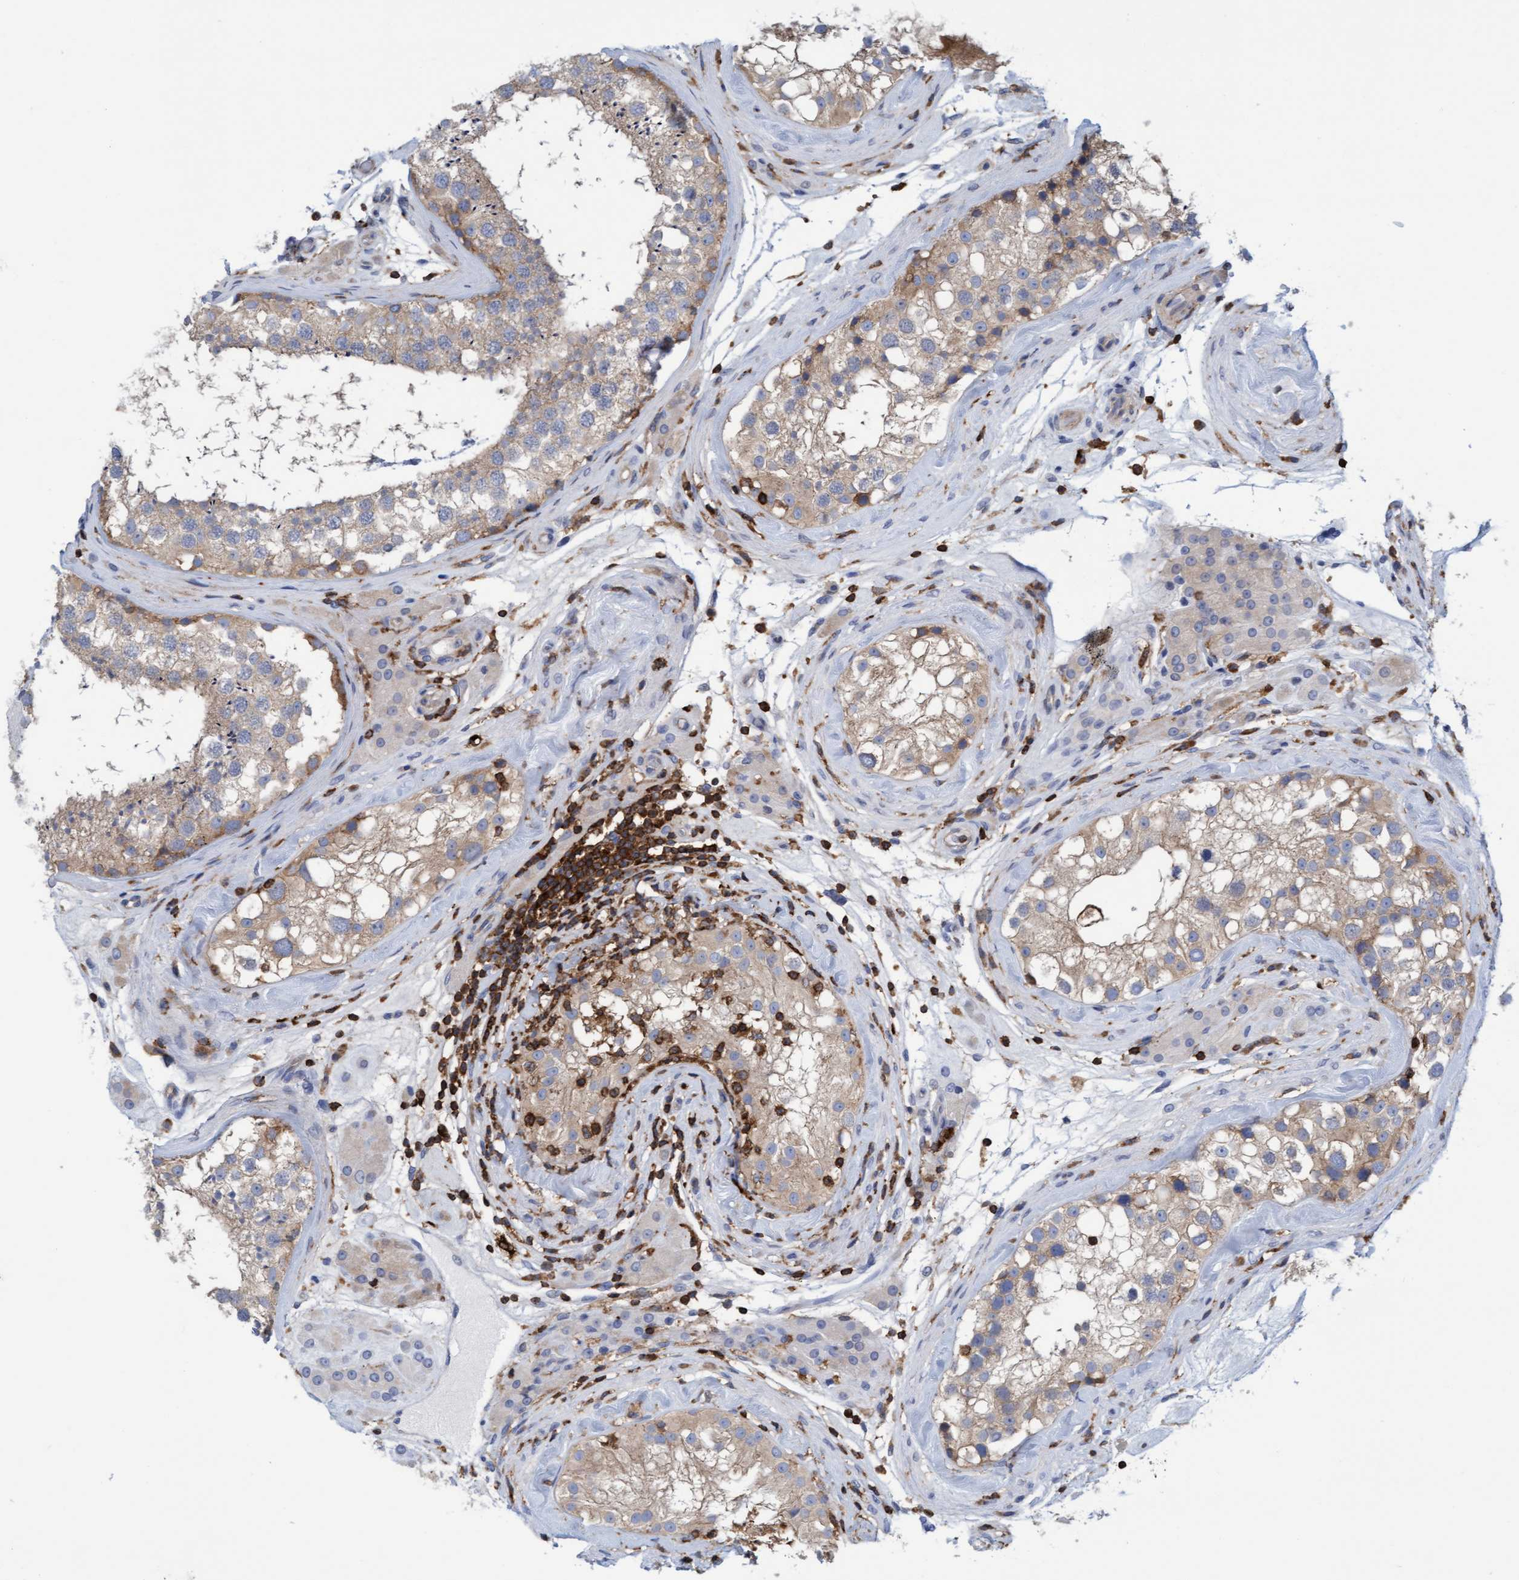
{"staining": {"intensity": "weak", "quantity": ">75%", "location": "cytoplasmic/membranous"}, "tissue": "testis", "cell_type": "Cells in seminiferous ducts", "image_type": "normal", "snomed": [{"axis": "morphology", "description": "Normal tissue, NOS"}, {"axis": "topography", "description": "Testis"}], "caption": "Immunohistochemistry image of benign human testis stained for a protein (brown), which reveals low levels of weak cytoplasmic/membranous positivity in approximately >75% of cells in seminiferous ducts.", "gene": "FNBP1", "patient": {"sex": "male", "age": 46}}